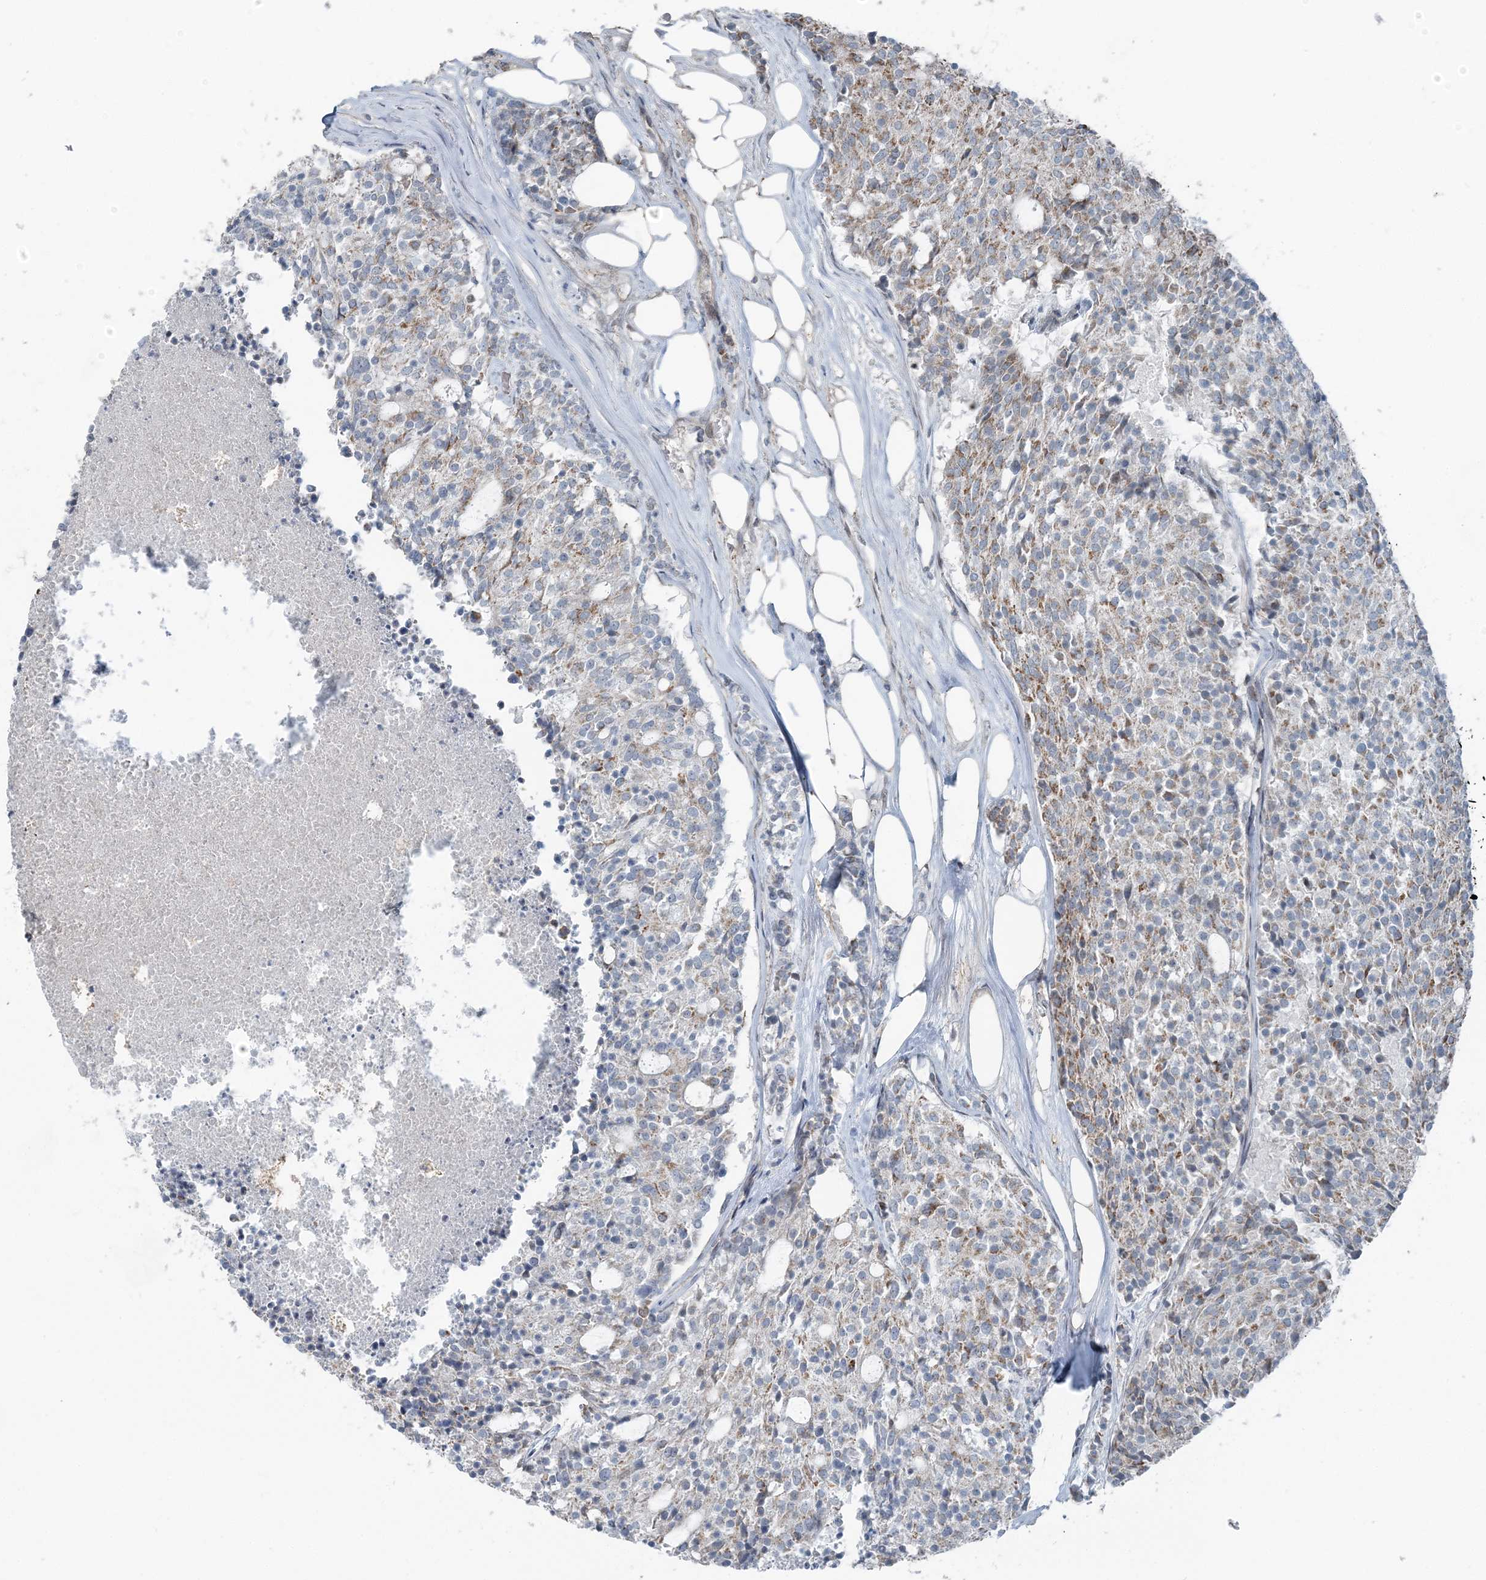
{"staining": {"intensity": "weak", "quantity": "<25%", "location": "cytoplasmic/membranous"}, "tissue": "carcinoid", "cell_type": "Tumor cells", "image_type": "cancer", "snomed": [{"axis": "morphology", "description": "Carcinoid, malignant, NOS"}, {"axis": "topography", "description": "Pancreas"}], "caption": "DAB (3,3'-diaminobenzidine) immunohistochemical staining of human malignant carcinoid displays no significant expression in tumor cells. (DAB (3,3'-diaminobenzidine) immunohistochemistry (IHC) visualized using brightfield microscopy, high magnification).", "gene": "FBXL17", "patient": {"sex": "female", "age": 54}}